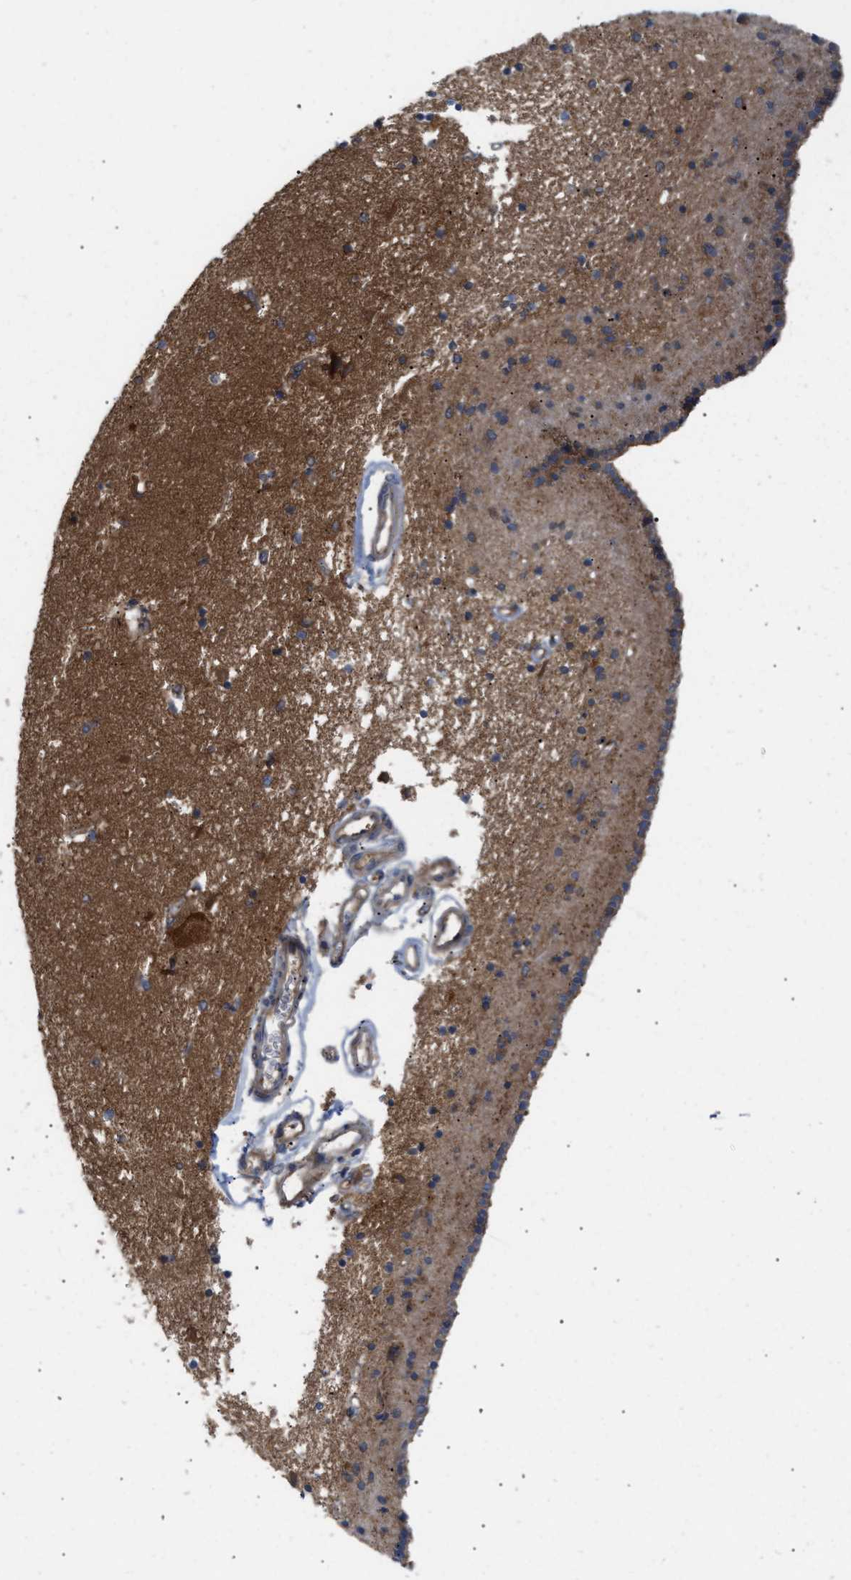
{"staining": {"intensity": "moderate", "quantity": ">75%", "location": "cytoplasmic/membranous"}, "tissue": "caudate", "cell_type": "Glial cells", "image_type": "normal", "snomed": [{"axis": "morphology", "description": "Normal tissue, NOS"}, {"axis": "topography", "description": "Lateral ventricle wall"}], "caption": "Immunohistochemical staining of normal human caudate displays medium levels of moderate cytoplasmic/membranous positivity in about >75% of glial cells.", "gene": "LAPTM4B", "patient": {"sex": "male", "age": 45}}